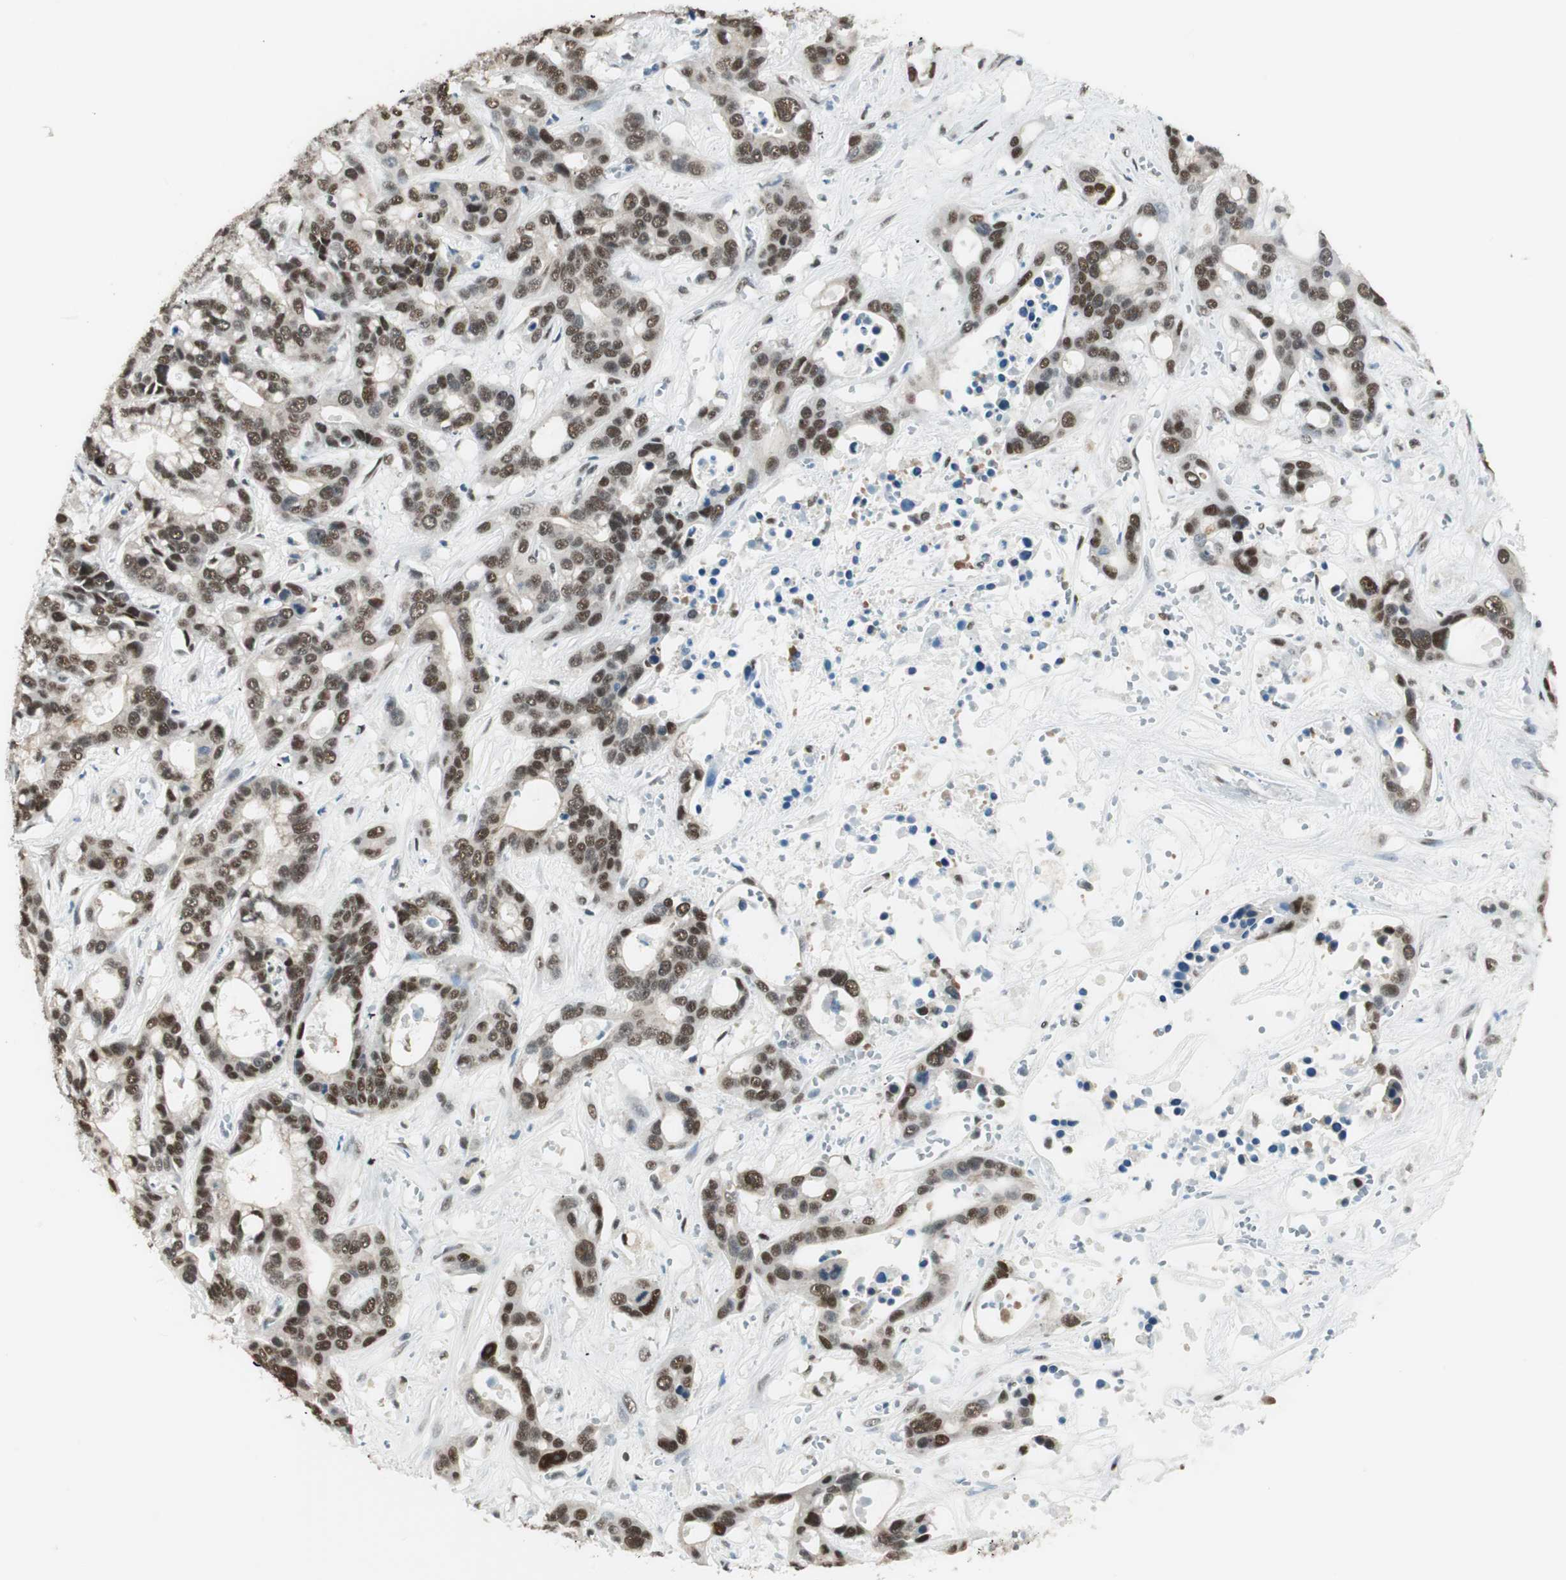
{"staining": {"intensity": "strong", "quantity": ">75%", "location": "nuclear"}, "tissue": "liver cancer", "cell_type": "Tumor cells", "image_type": "cancer", "snomed": [{"axis": "morphology", "description": "Cholangiocarcinoma"}, {"axis": "topography", "description": "Liver"}], "caption": "The histopathology image reveals staining of liver cancer (cholangiocarcinoma), revealing strong nuclear protein staining (brown color) within tumor cells.", "gene": "ZBTB17", "patient": {"sex": "female", "age": 65}}